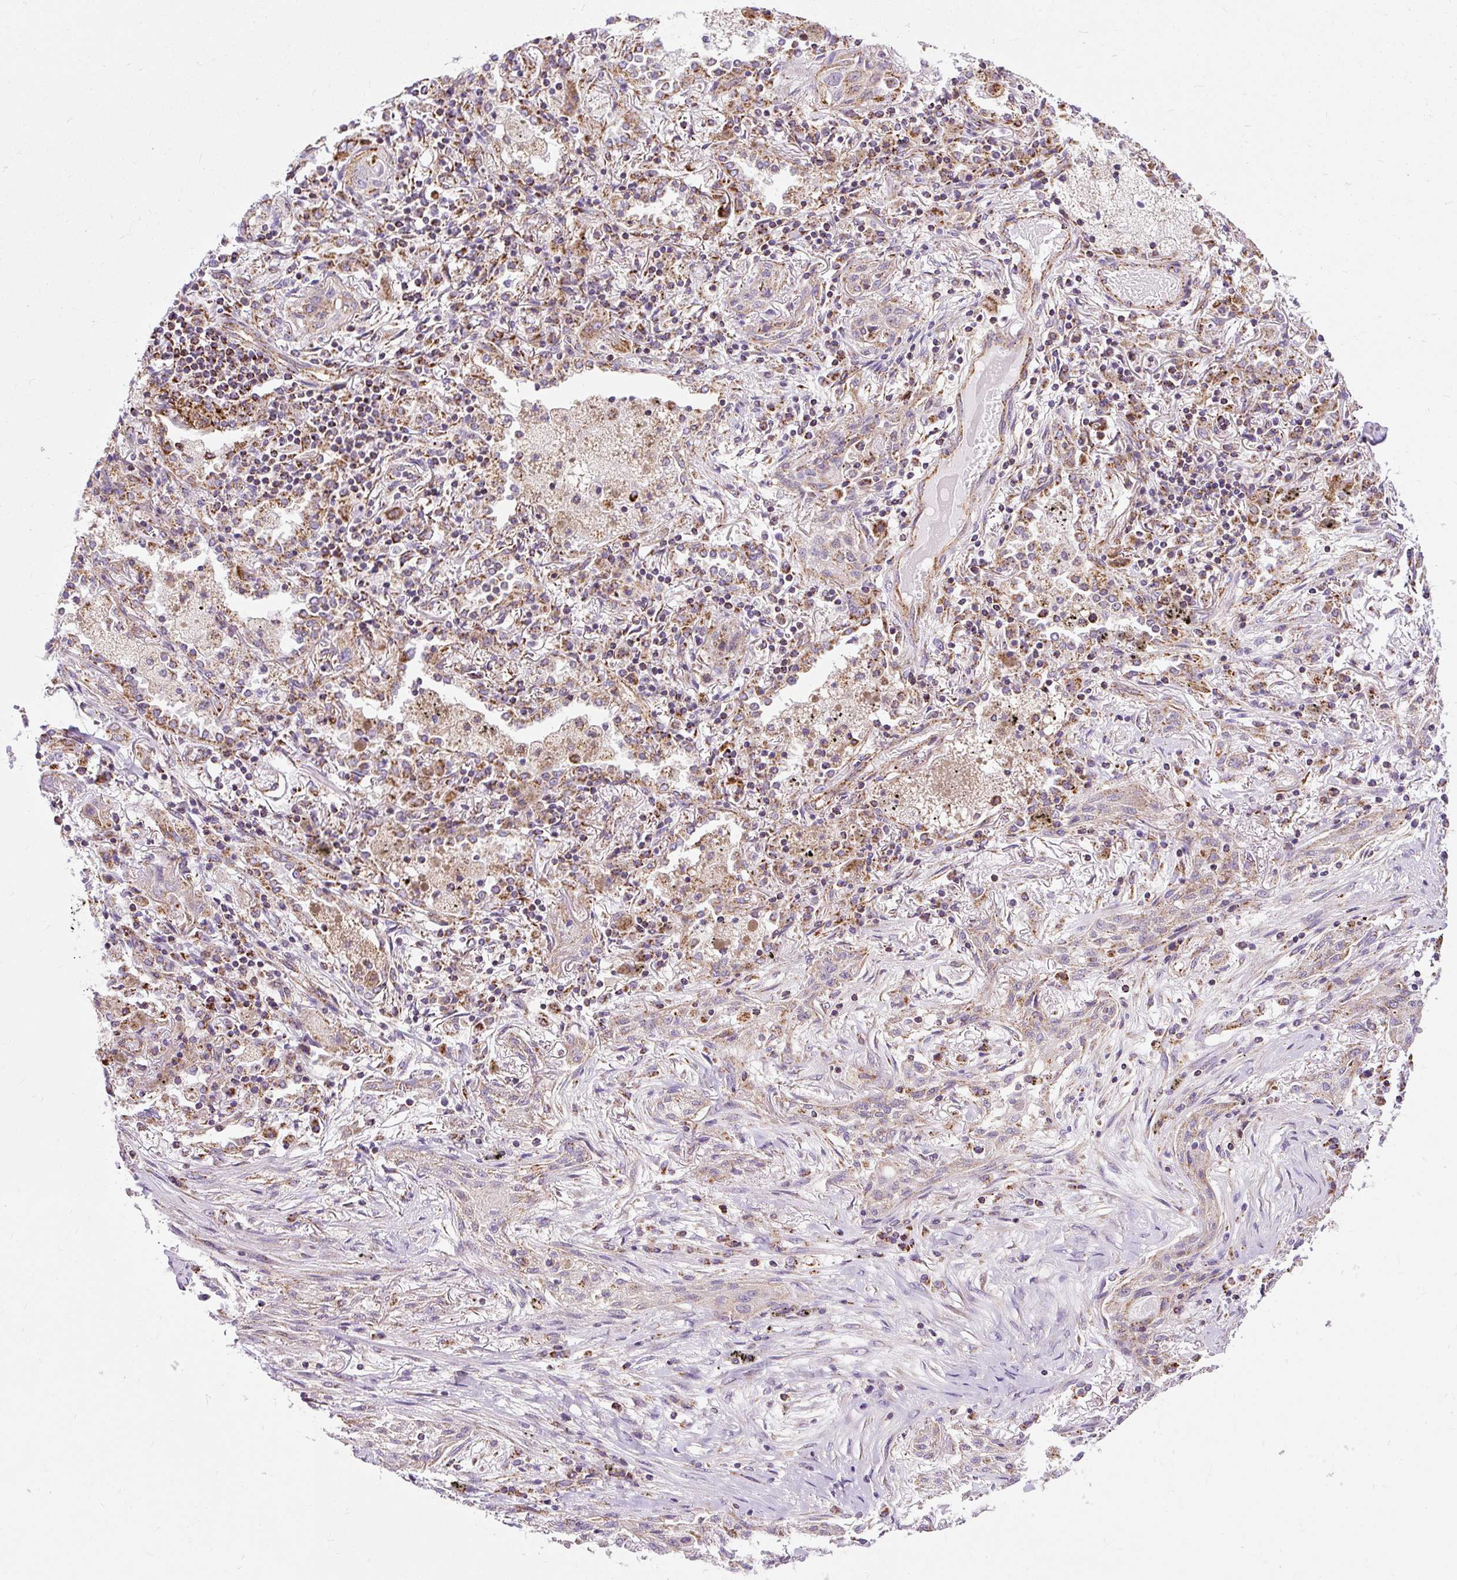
{"staining": {"intensity": "negative", "quantity": "none", "location": "none"}, "tissue": "lung cancer", "cell_type": "Tumor cells", "image_type": "cancer", "snomed": [{"axis": "morphology", "description": "Squamous cell carcinoma, NOS"}, {"axis": "topography", "description": "Lung"}], "caption": "Tumor cells are negative for protein expression in human lung cancer. The staining is performed using DAB (3,3'-diaminobenzidine) brown chromogen with nuclei counter-stained in using hematoxylin.", "gene": "CEP290", "patient": {"sex": "female", "age": 47}}